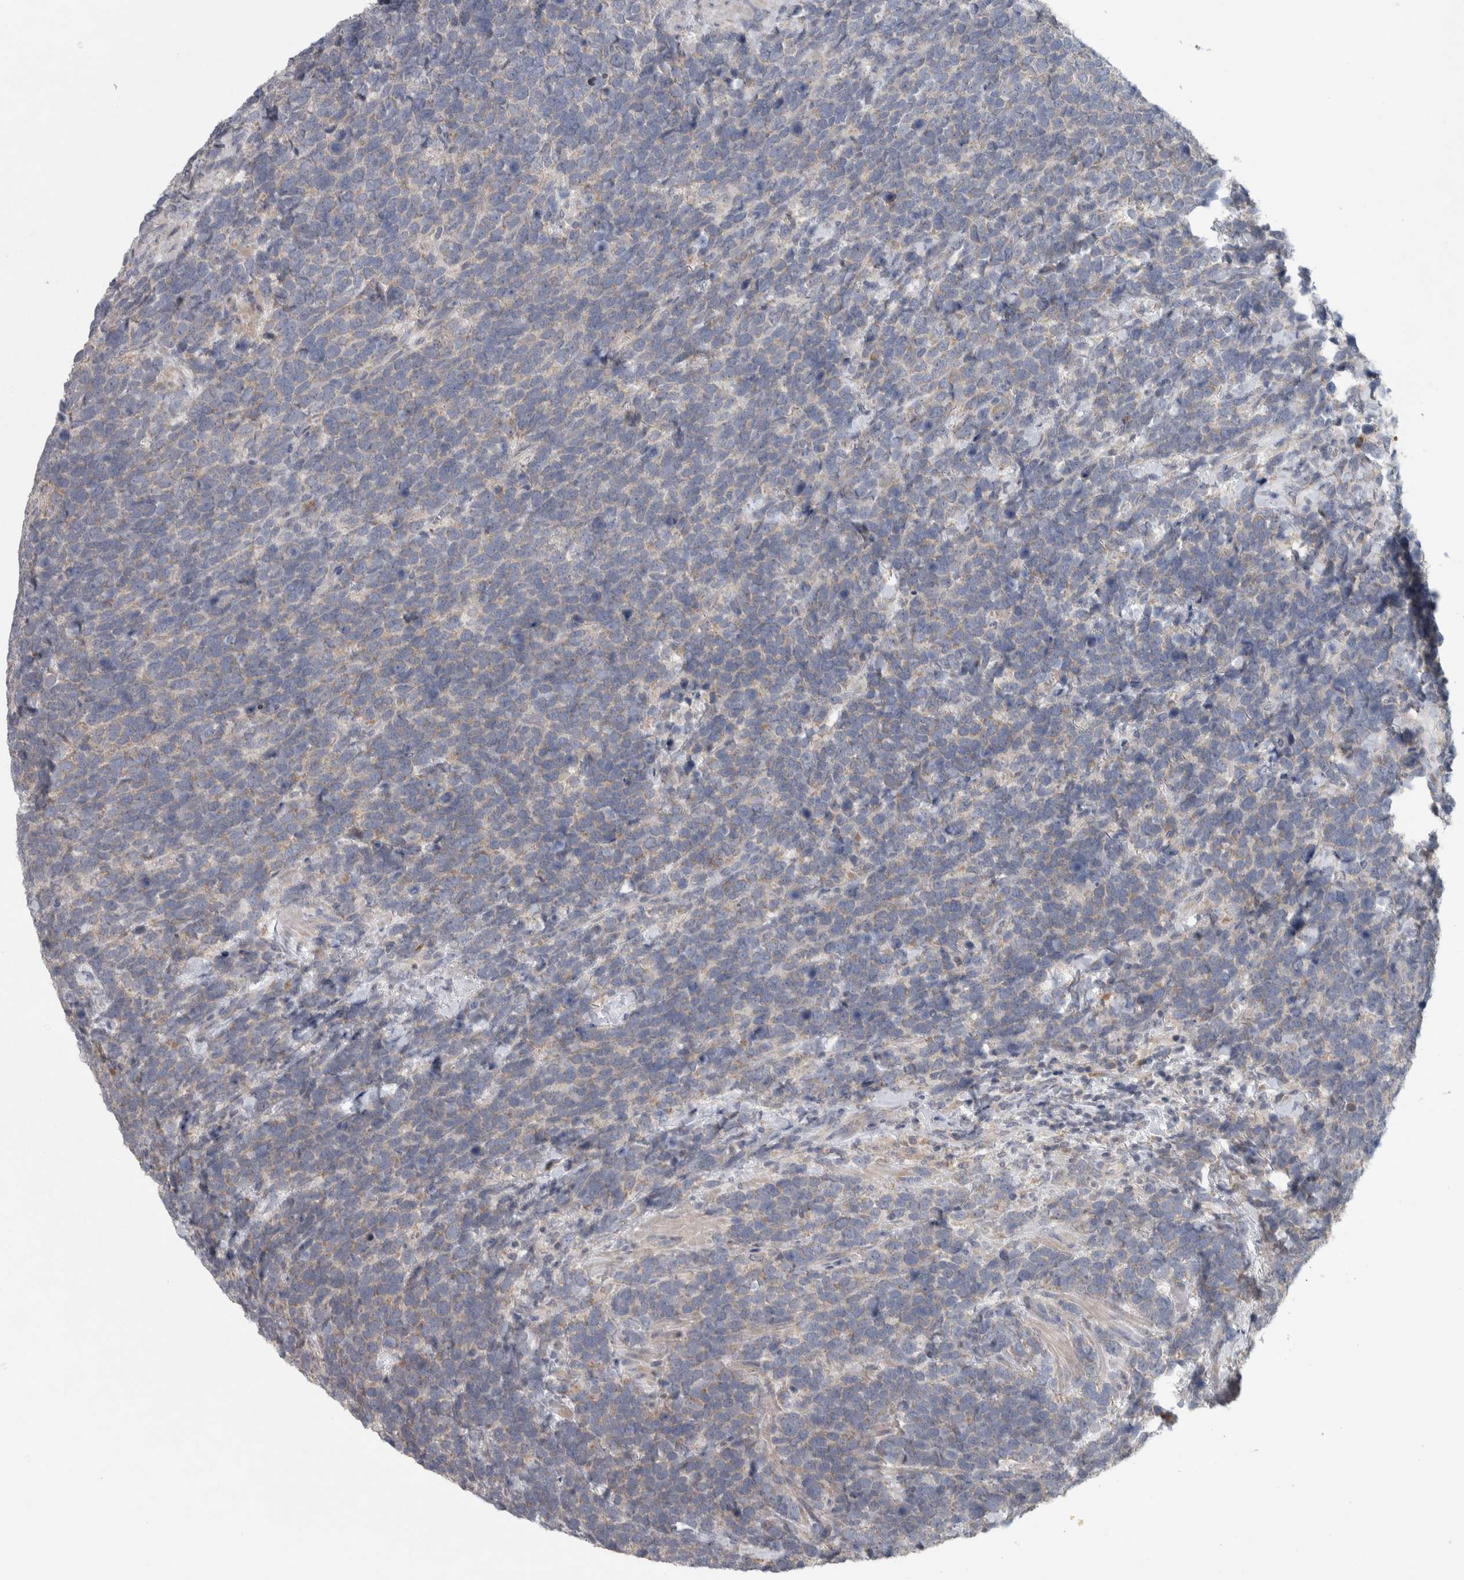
{"staining": {"intensity": "weak", "quantity": "<25%", "location": "cytoplasmic/membranous"}, "tissue": "urothelial cancer", "cell_type": "Tumor cells", "image_type": "cancer", "snomed": [{"axis": "morphology", "description": "Urothelial carcinoma, High grade"}, {"axis": "topography", "description": "Urinary bladder"}], "caption": "This is a photomicrograph of immunohistochemistry staining of urothelial carcinoma (high-grade), which shows no staining in tumor cells.", "gene": "SRP68", "patient": {"sex": "female", "age": 82}}